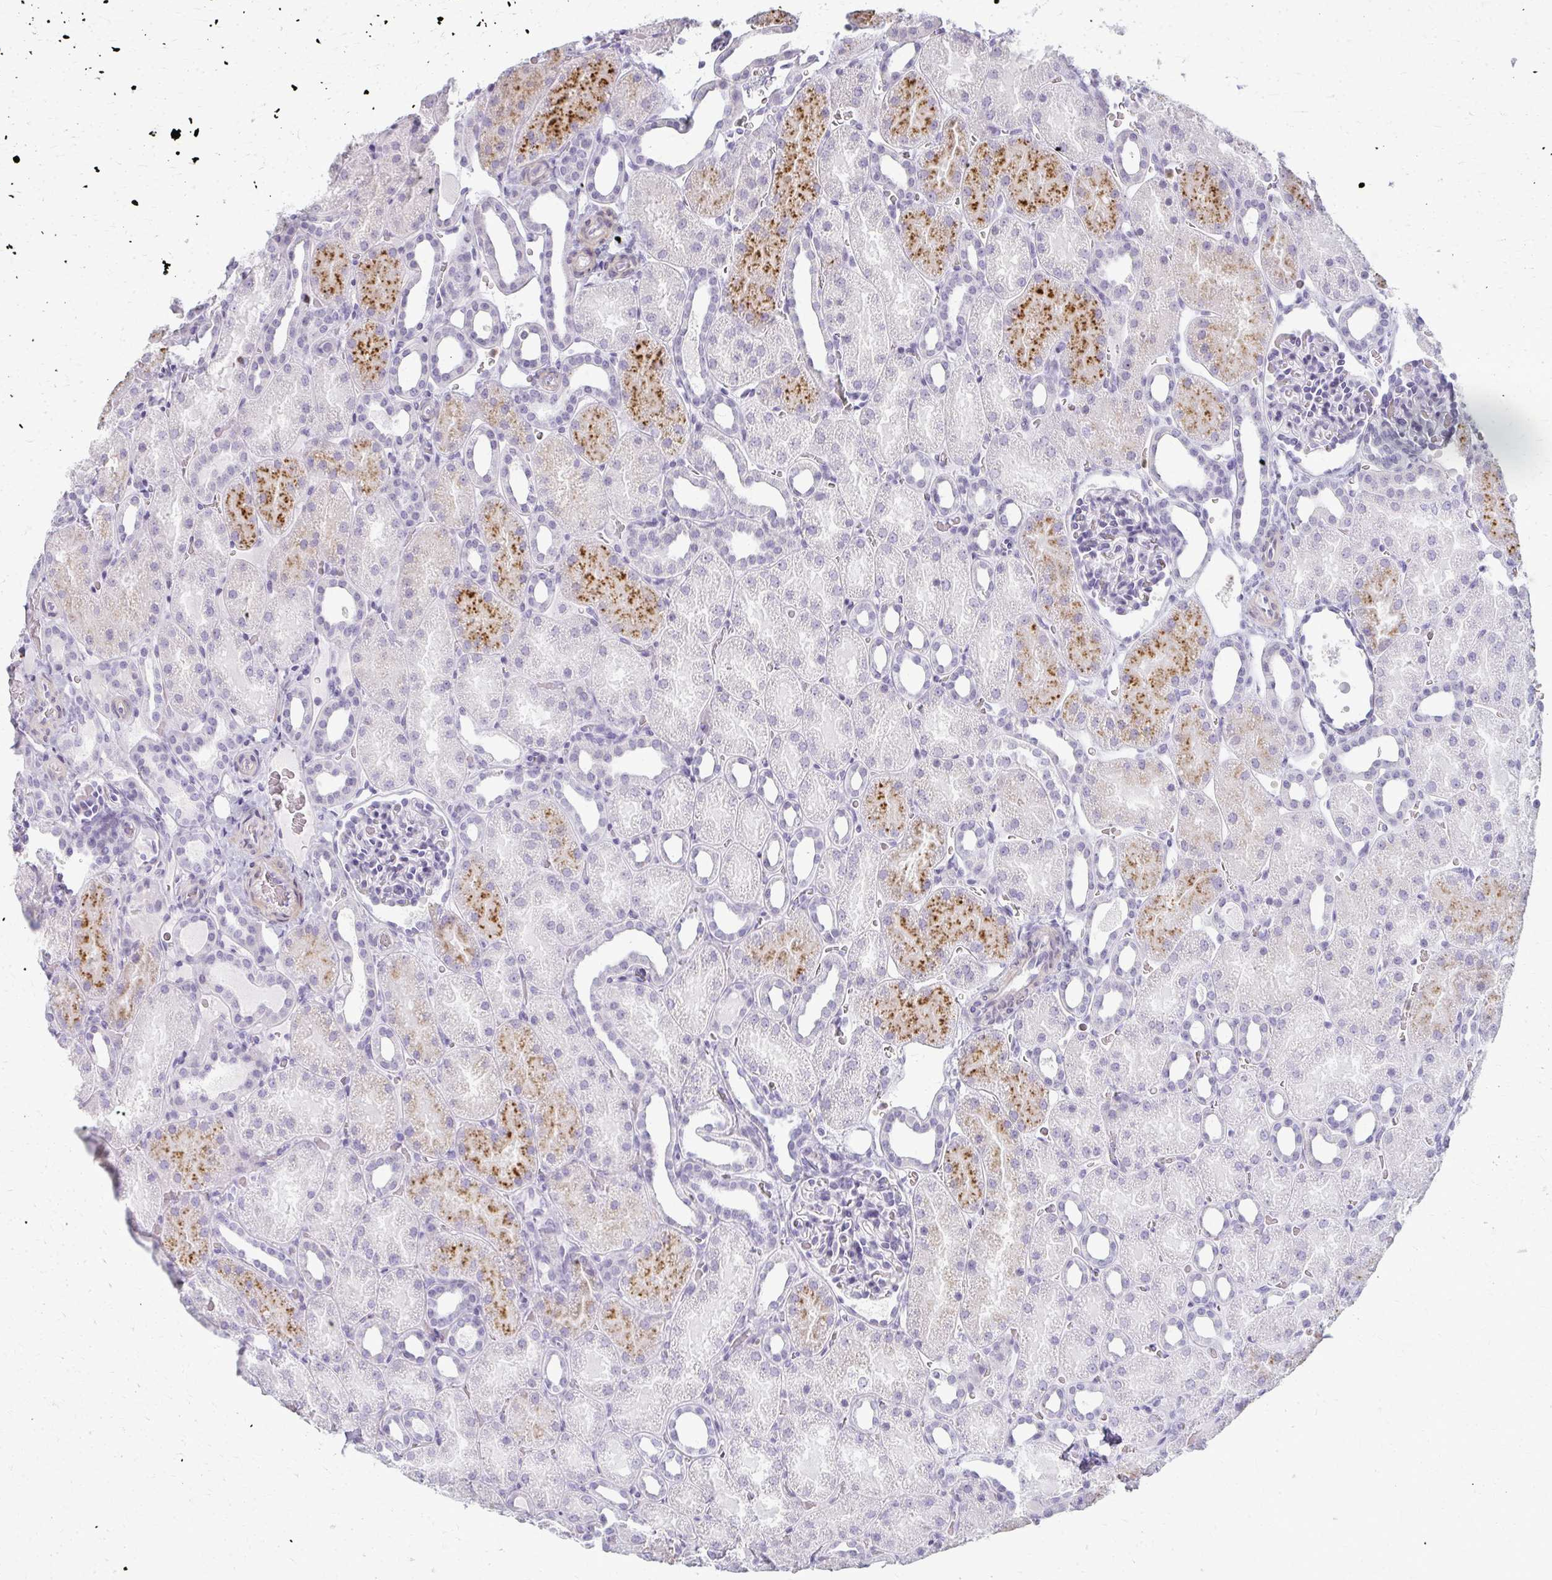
{"staining": {"intensity": "negative", "quantity": "none", "location": "none"}, "tissue": "kidney", "cell_type": "Cells in glomeruli", "image_type": "normal", "snomed": [{"axis": "morphology", "description": "Normal tissue, NOS"}, {"axis": "topography", "description": "Kidney"}], "caption": "Protein analysis of unremarkable kidney demonstrates no significant positivity in cells in glomeruli. Nuclei are stained in blue.", "gene": "CA3", "patient": {"sex": "male", "age": 2}}